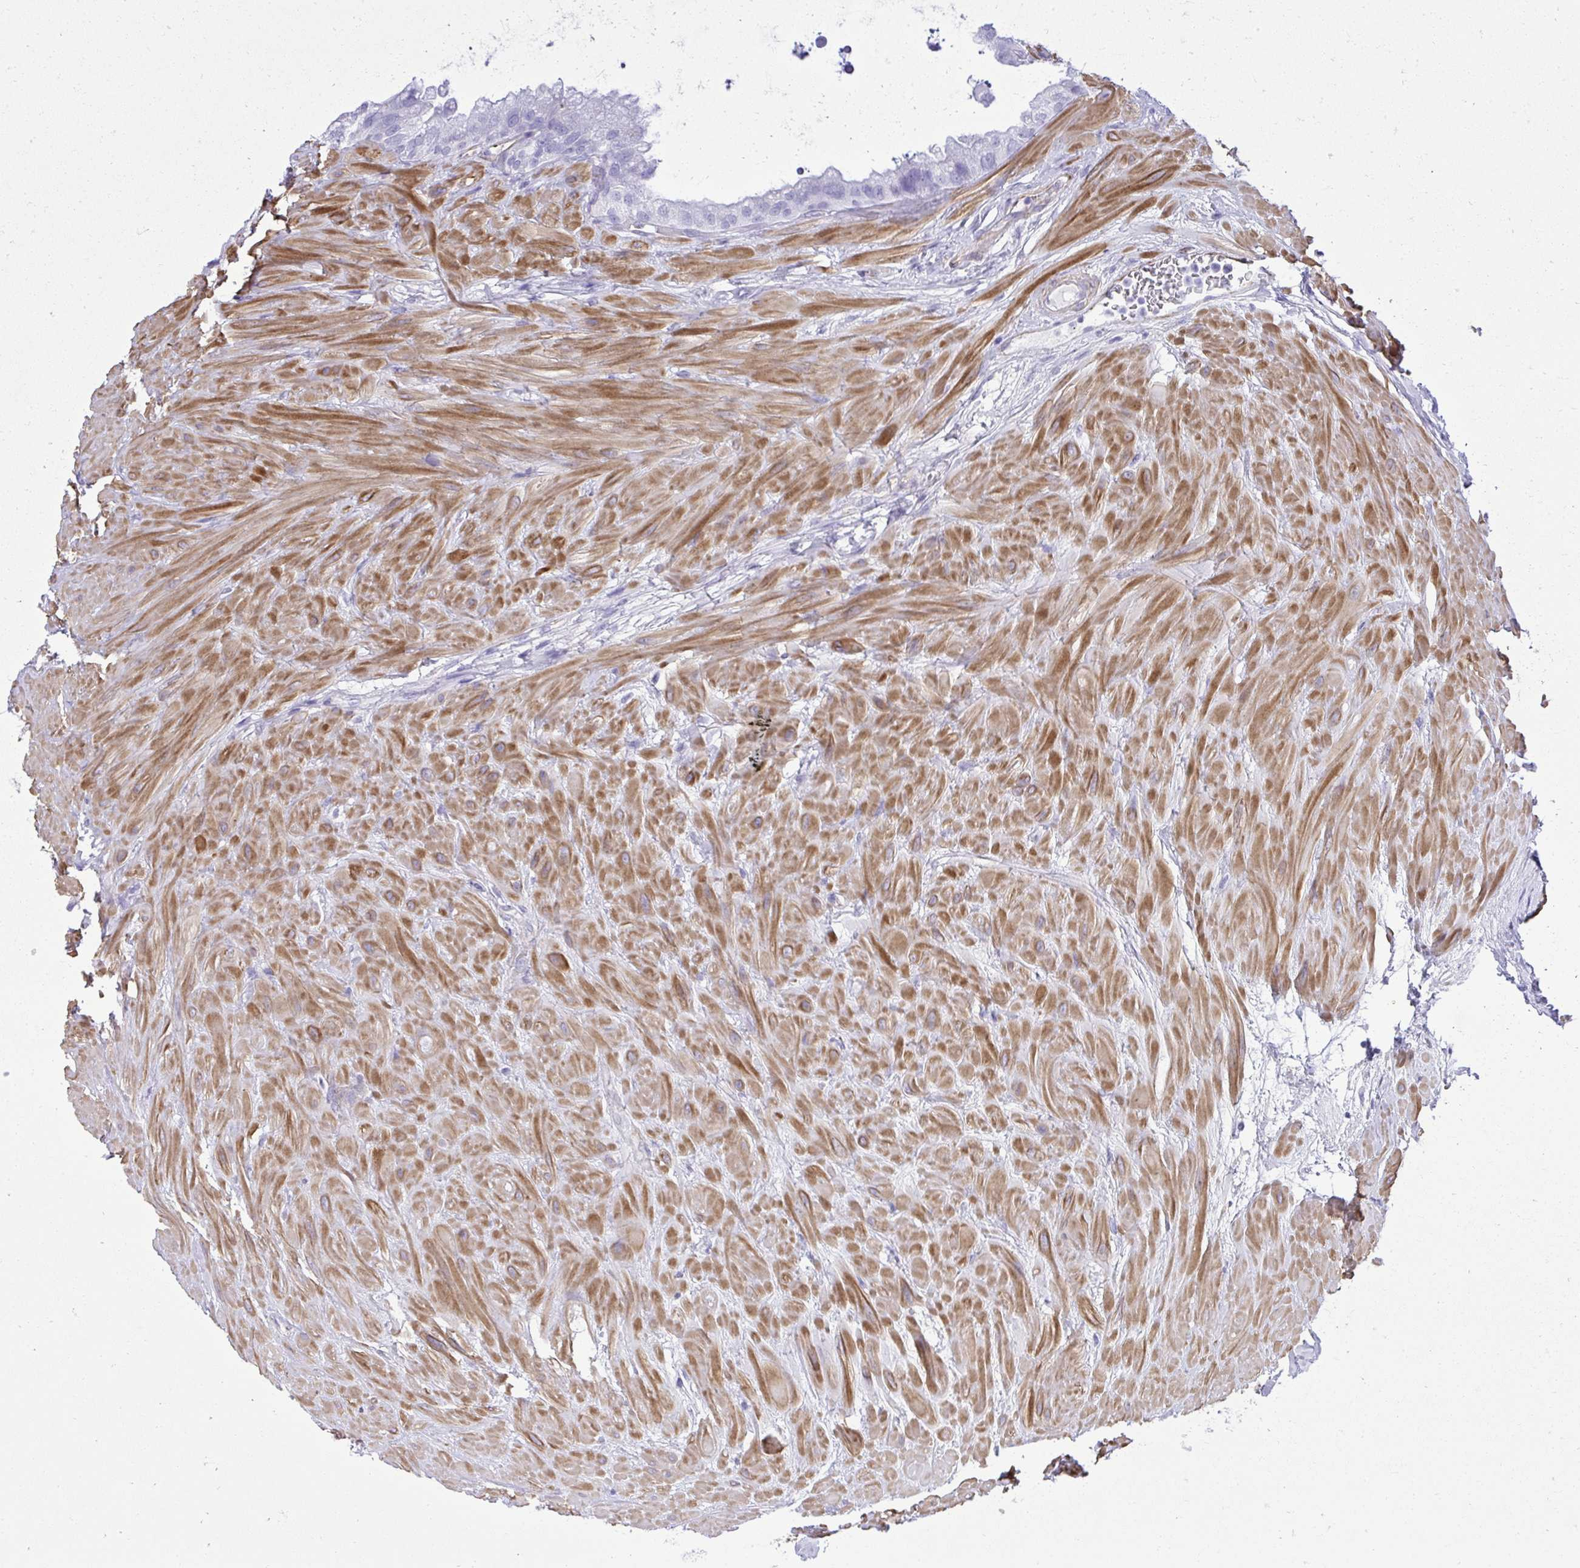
{"staining": {"intensity": "negative", "quantity": "none", "location": "none"}, "tissue": "seminal vesicle", "cell_type": "Glandular cells", "image_type": "normal", "snomed": [{"axis": "morphology", "description": "Normal tissue, NOS"}, {"axis": "topography", "description": "Seminal veicle"}, {"axis": "topography", "description": "Peripheral nerve tissue"}], "caption": "Photomicrograph shows no significant protein staining in glandular cells of unremarkable seminal vesicle.", "gene": "PITPNM3", "patient": {"sex": "male", "age": 76}}